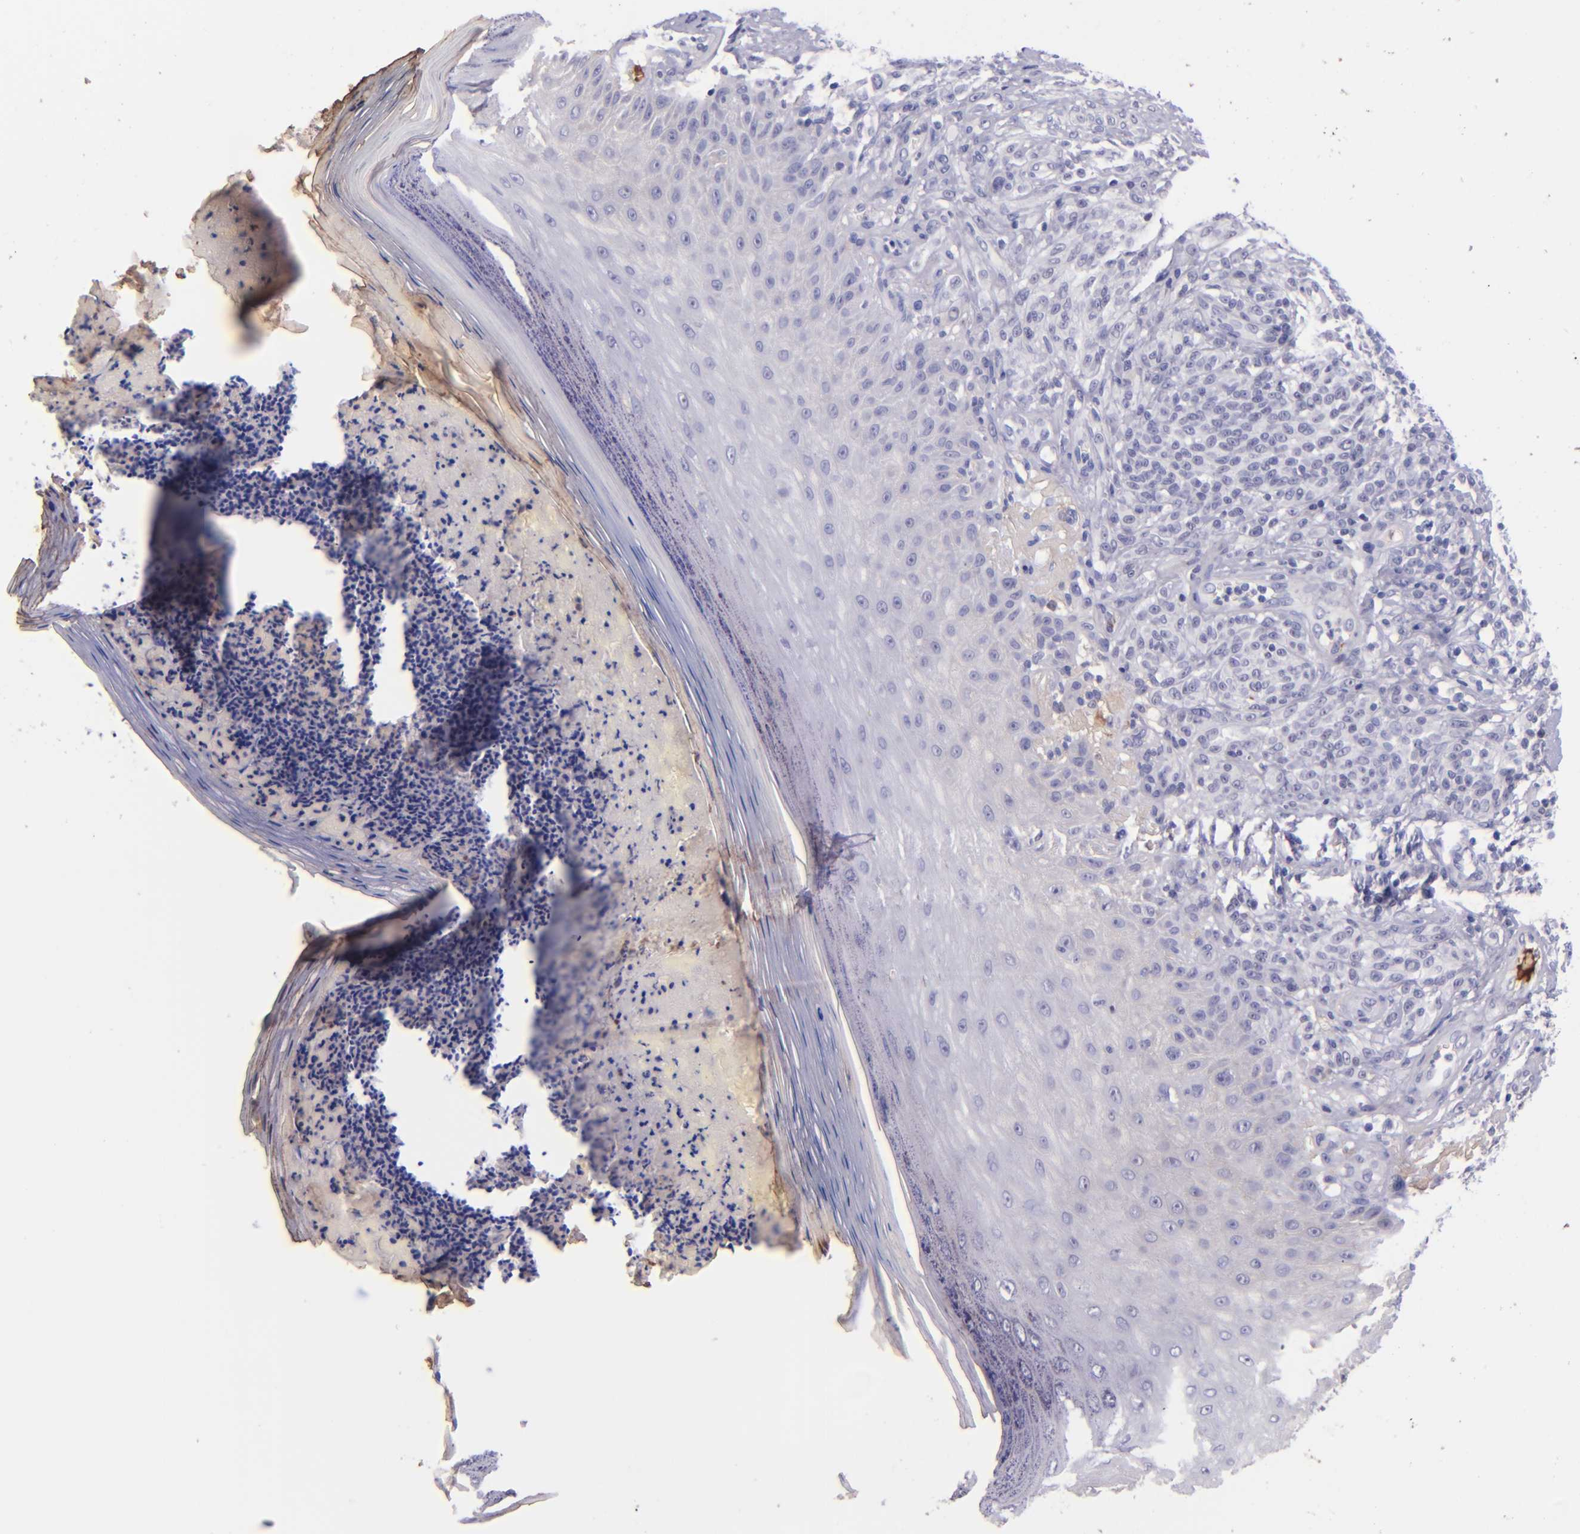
{"staining": {"intensity": "negative", "quantity": "none", "location": "none"}, "tissue": "melanoma", "cell_type": "Tumor cells", "image_type": "cancer", "snomed": [{"axis": "morphology", "description": "Malignant melanoma, NOS"}, {"axis": "topography", "description": "Skin"}], "caption": "High power microscopy image of an IHC image of melanoma, revealing no significant expression in tumor cells.", "gene": "KNG1", "patient": {"sex": "male", "age": 57}}